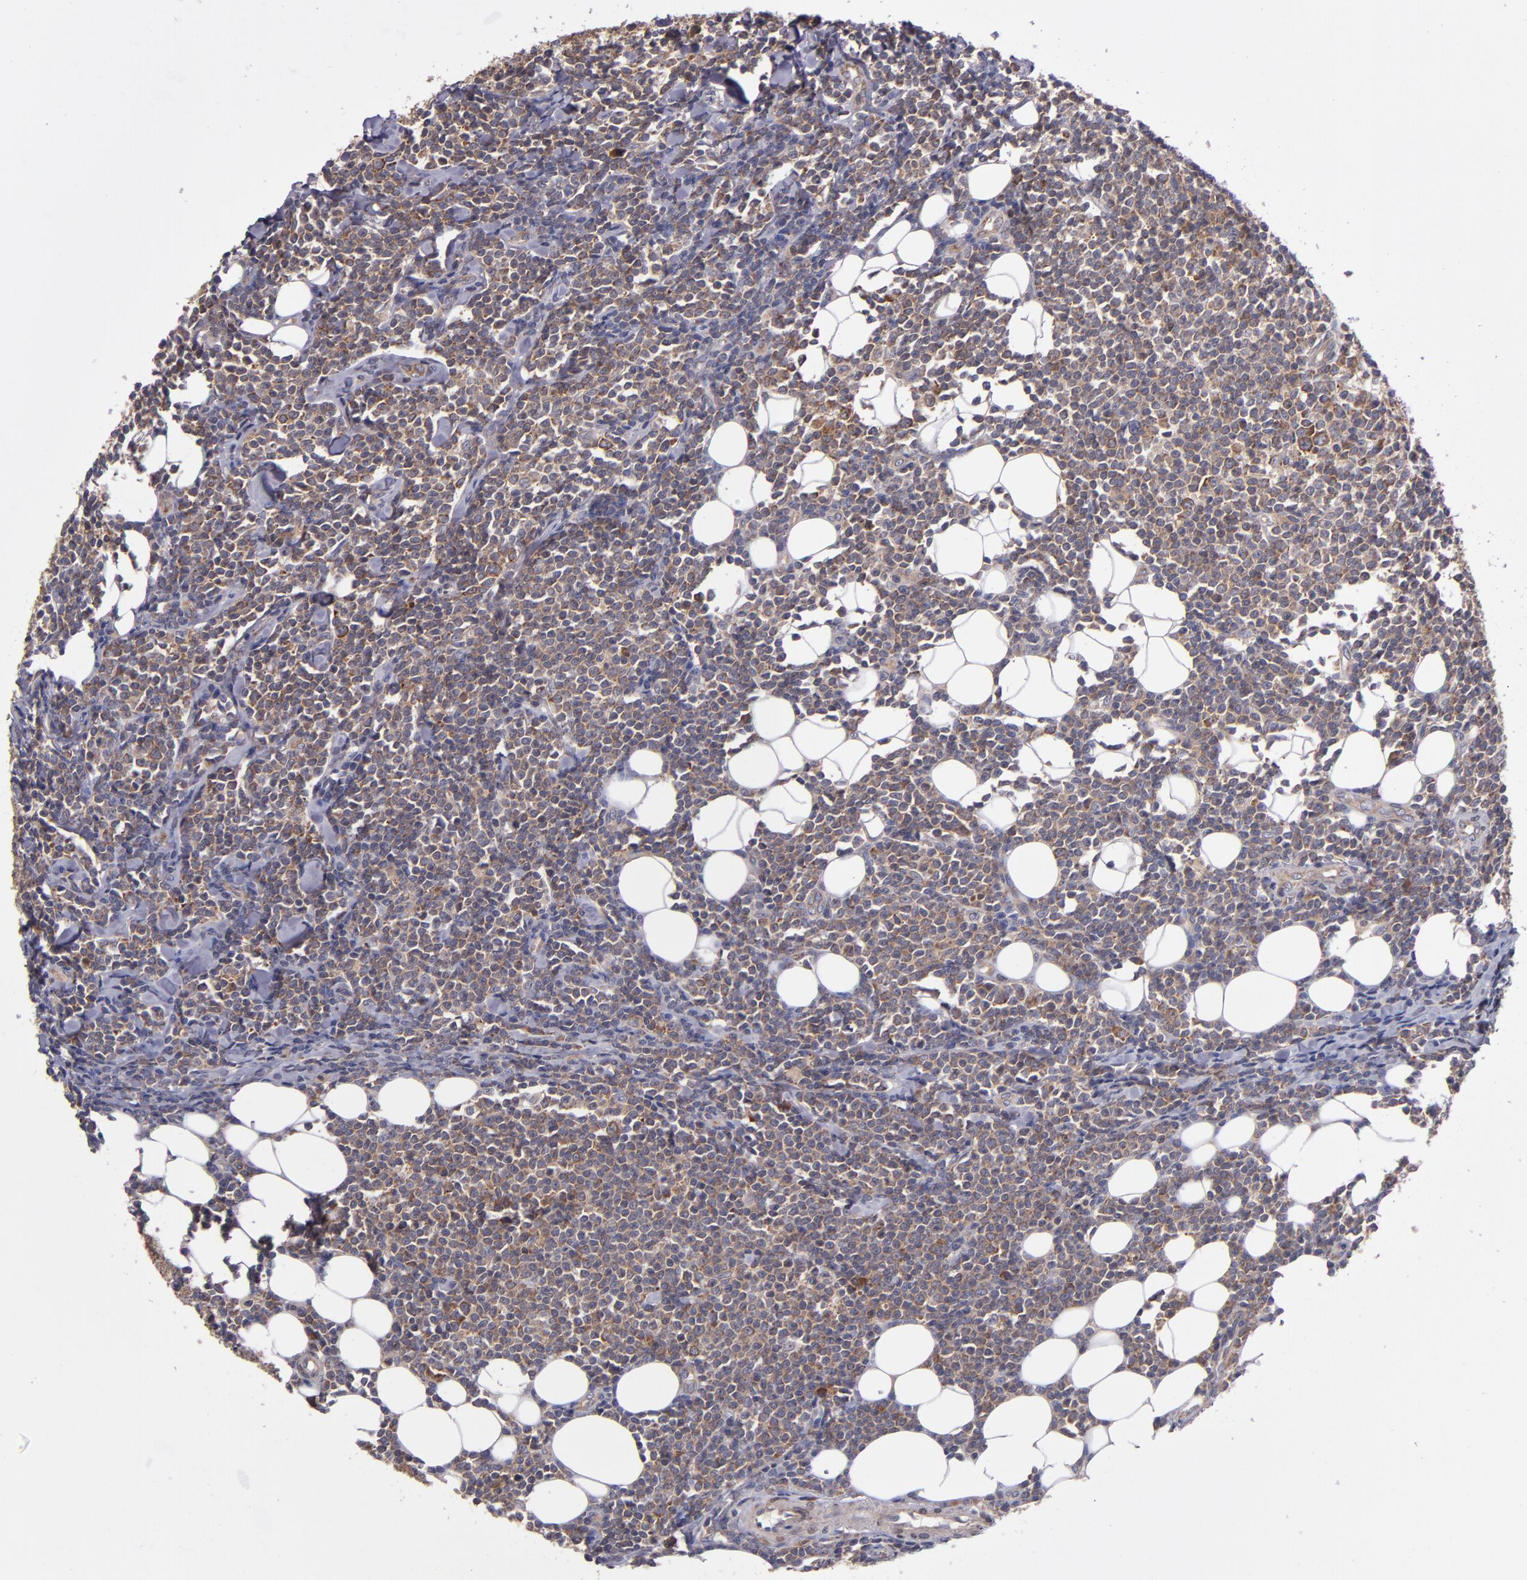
{"staining": {"intensity": "moderate", "quantity": "25%-75%", "location": "cytoplasmic/membranous"}, "tissue": "lymphoma", "cell_type": "Tumor cells", "image_type": "cancer", "snomed": [{"axis": "morphology", "description": "Malignant lymphoma, non-Hodgkin's type, Low grade"}, {"axis": "topography", "description": "Soft tissue"}], "caption": "Moderate cytoplasmic/membranous expression is appreciated in about 25%-75% of tumor cells in low-grade malignant lymphoma, non-Hodgkin's type. (Brightfield microscopy of DAB IHC at high magnification).", "gene": "EIF4ENIF1", "patient": {"sex": "male", "age": 92}}